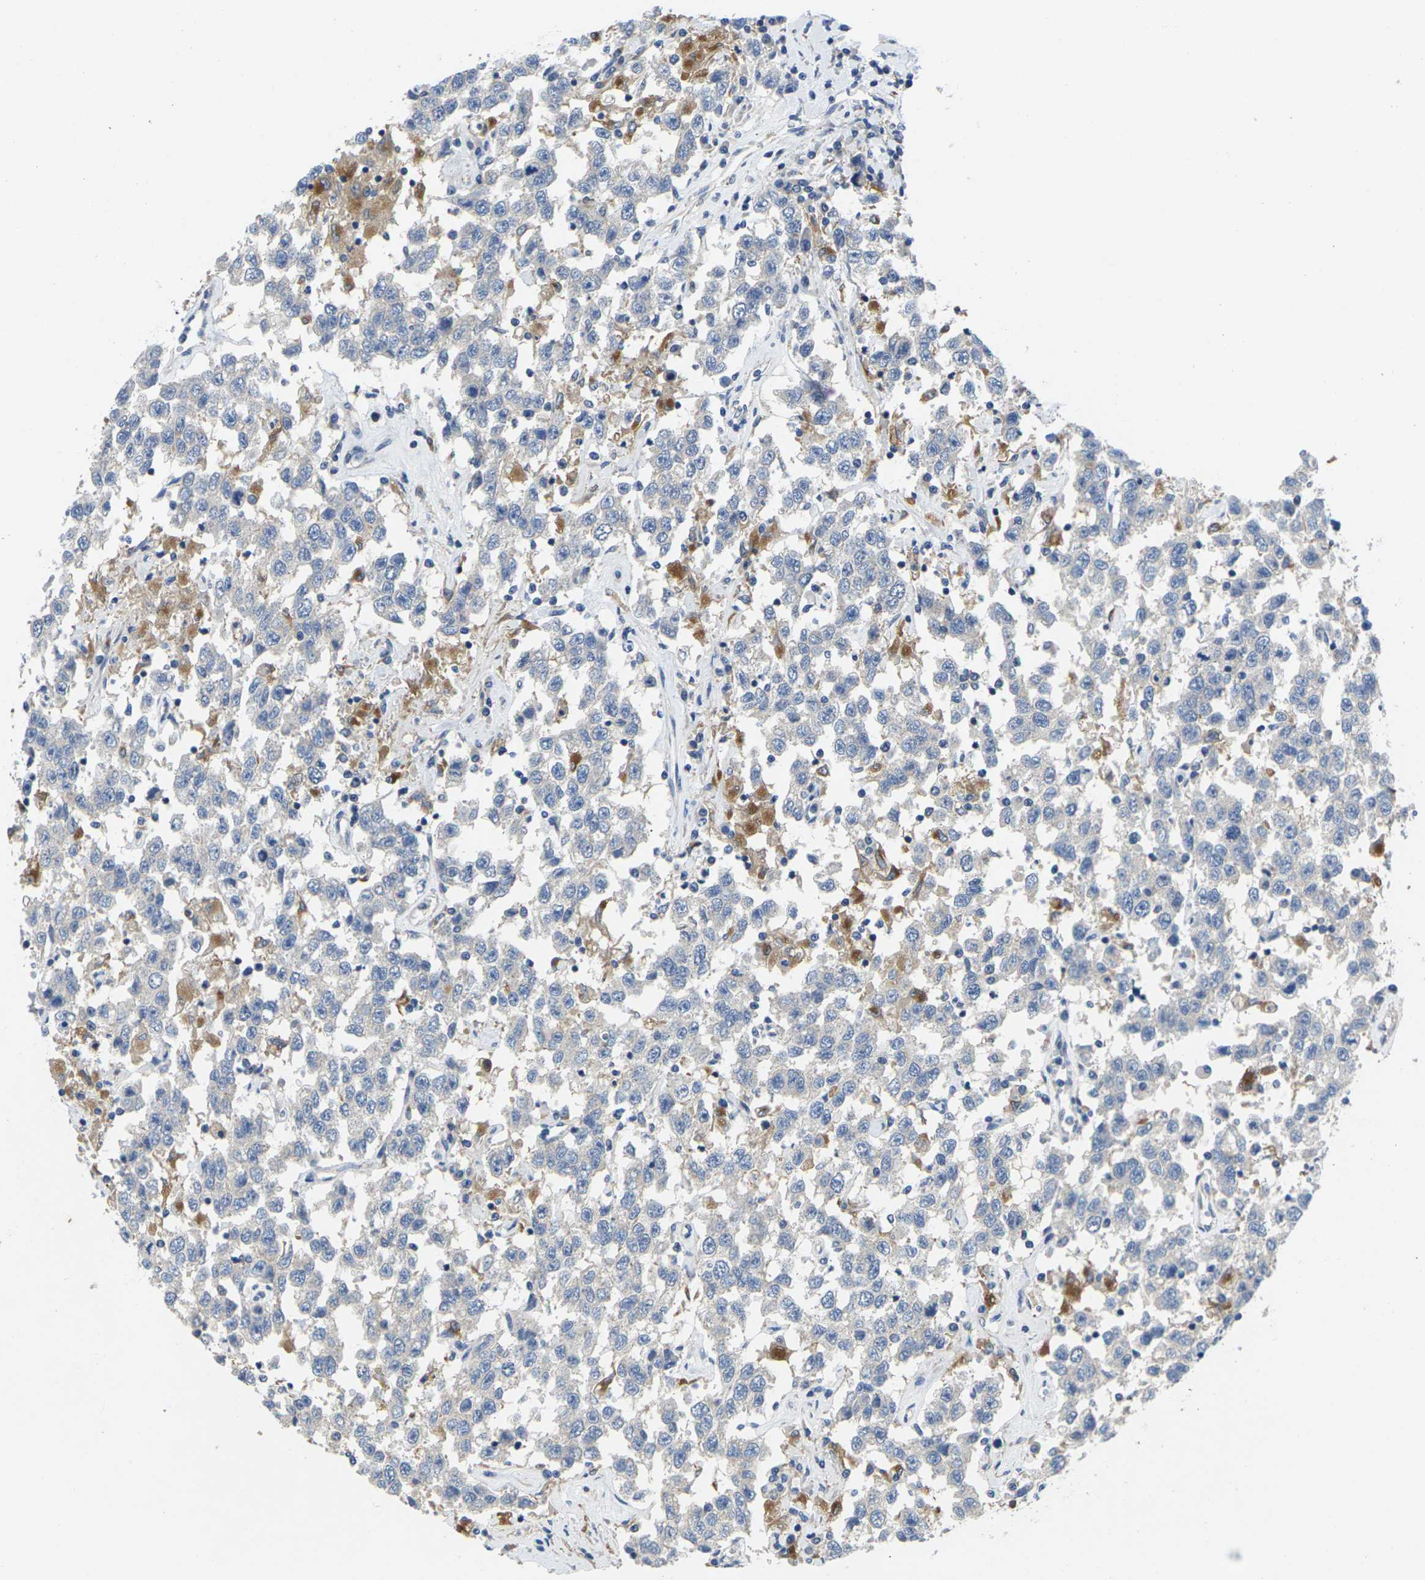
{"staining": {"intensity": "negative", "quantity": "none", "location": "none"}, "tissue": "testis cancer", "cell_type": "Tumor cells", "image_type": "cancer", "snomed": [{"axis": "morphology", "description": "Seminoma, NOS"}, {"axis": "topography", "description": "Testis"}], "caption": "DAB (3,3'-diaminobenzidine) immunohistochemical staining of human testis cancer (seminoma) reveals no significant staining in tumor cells.", "gene": "SCNN1A", "patient": {"sex": "male", "age": 41}}